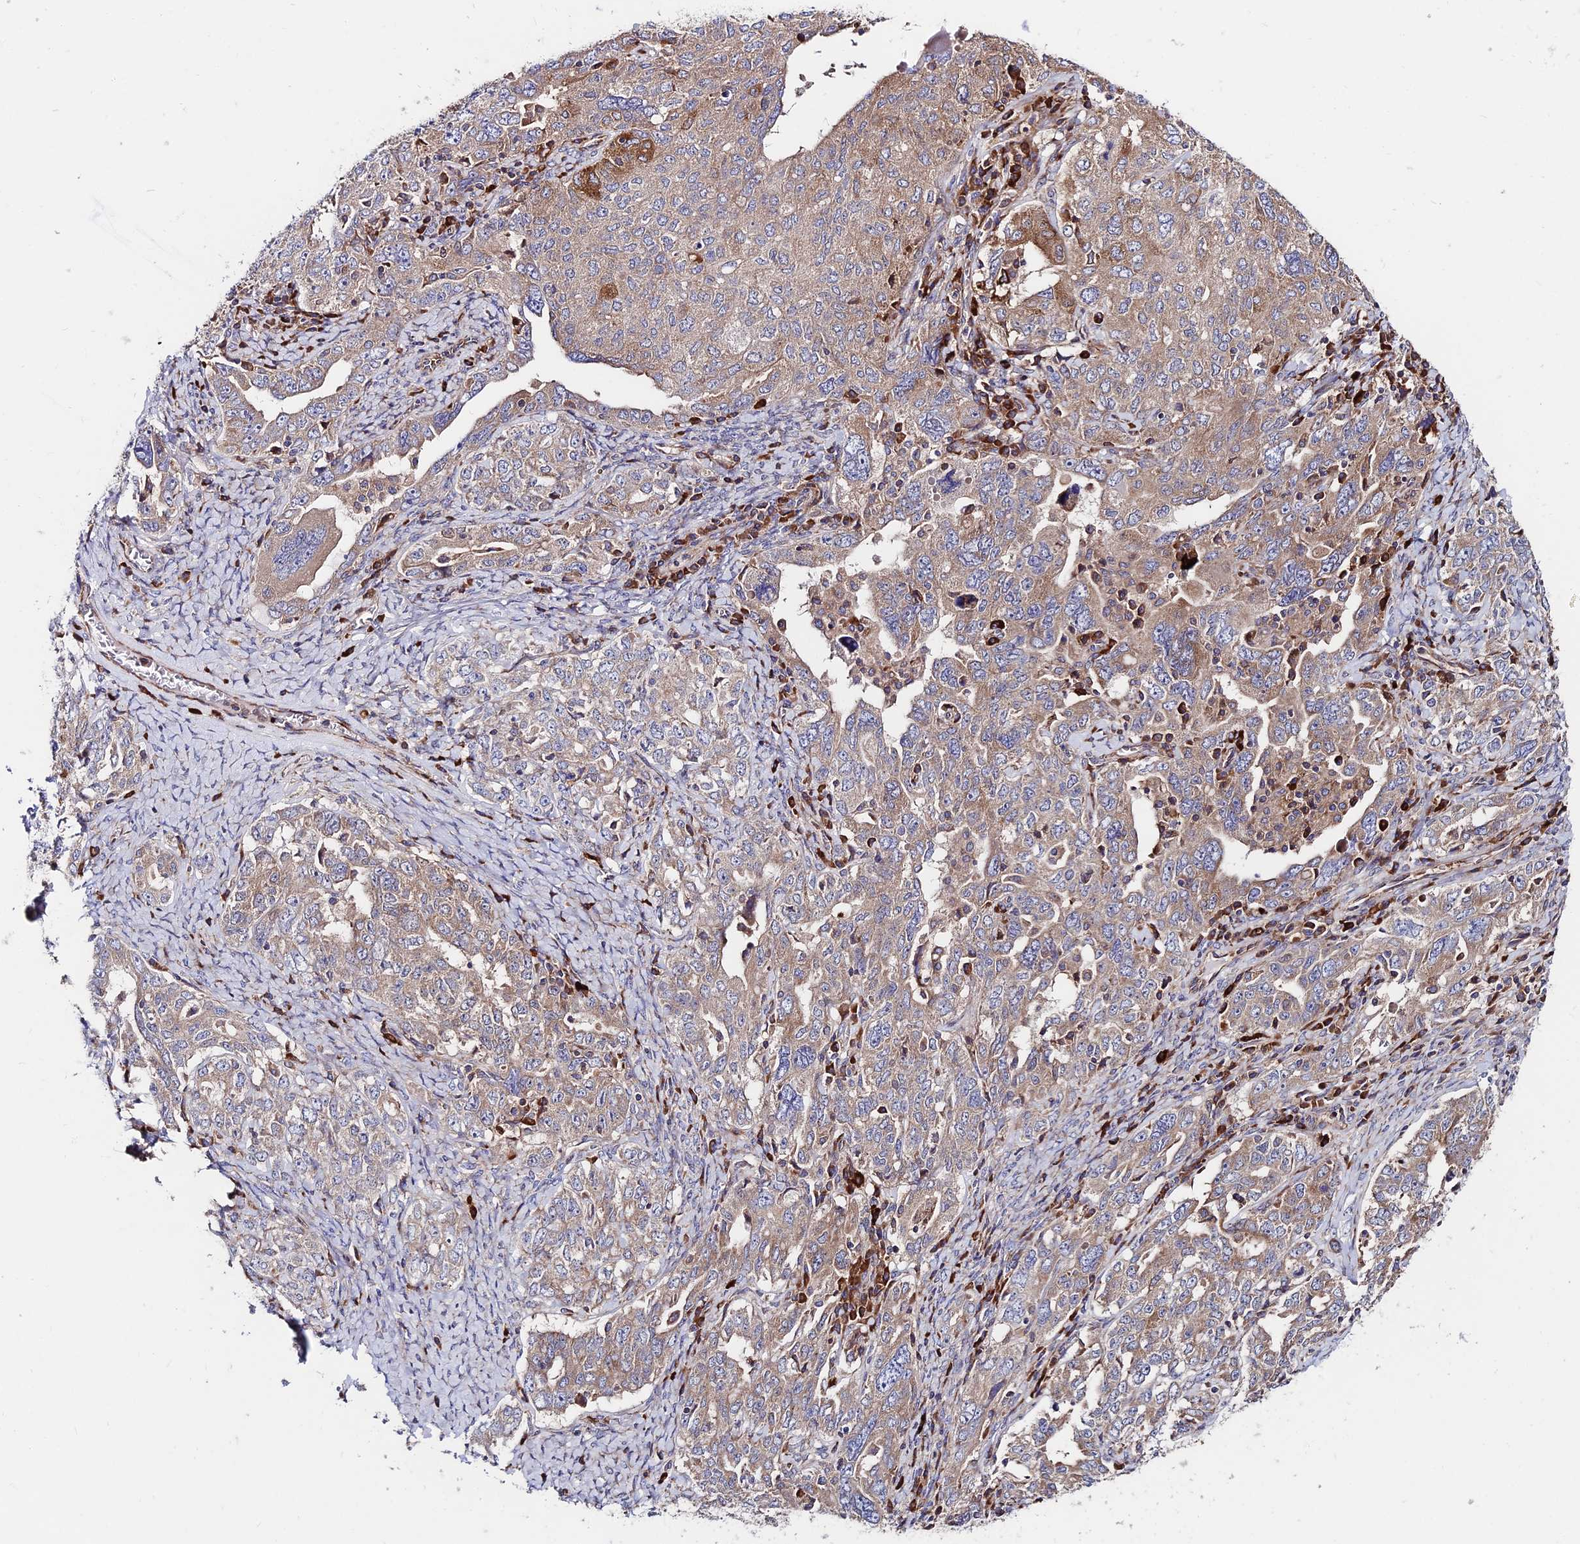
{"staining": {"intensity": "moderate", "quantity": "<25%", "location": "cytoplasmic/membranous"}, "tissue": "ovarian cancer", "cell_type": "Tumor cells", "image_type": "cancer", "snomed": [{"axis": "morphology", "description": "Carcinoma, endometroid"}, {"axis": "topography", "description": "Ovary"}], "caption": "Immunohistochemical staining of human endometroid carcinoma (ovarian) reveals low levels of moderate cytoplasmic/membranous protein positivity in approximately <25% of tumor cells. The staining was performed using DAB to visualize the protein expression in brown, while the nuclei were stained in blue with hematoxylin (Magnification: 20x).", "gene": "EIF3K", "patient": {"sex": "female", "age": 62}}